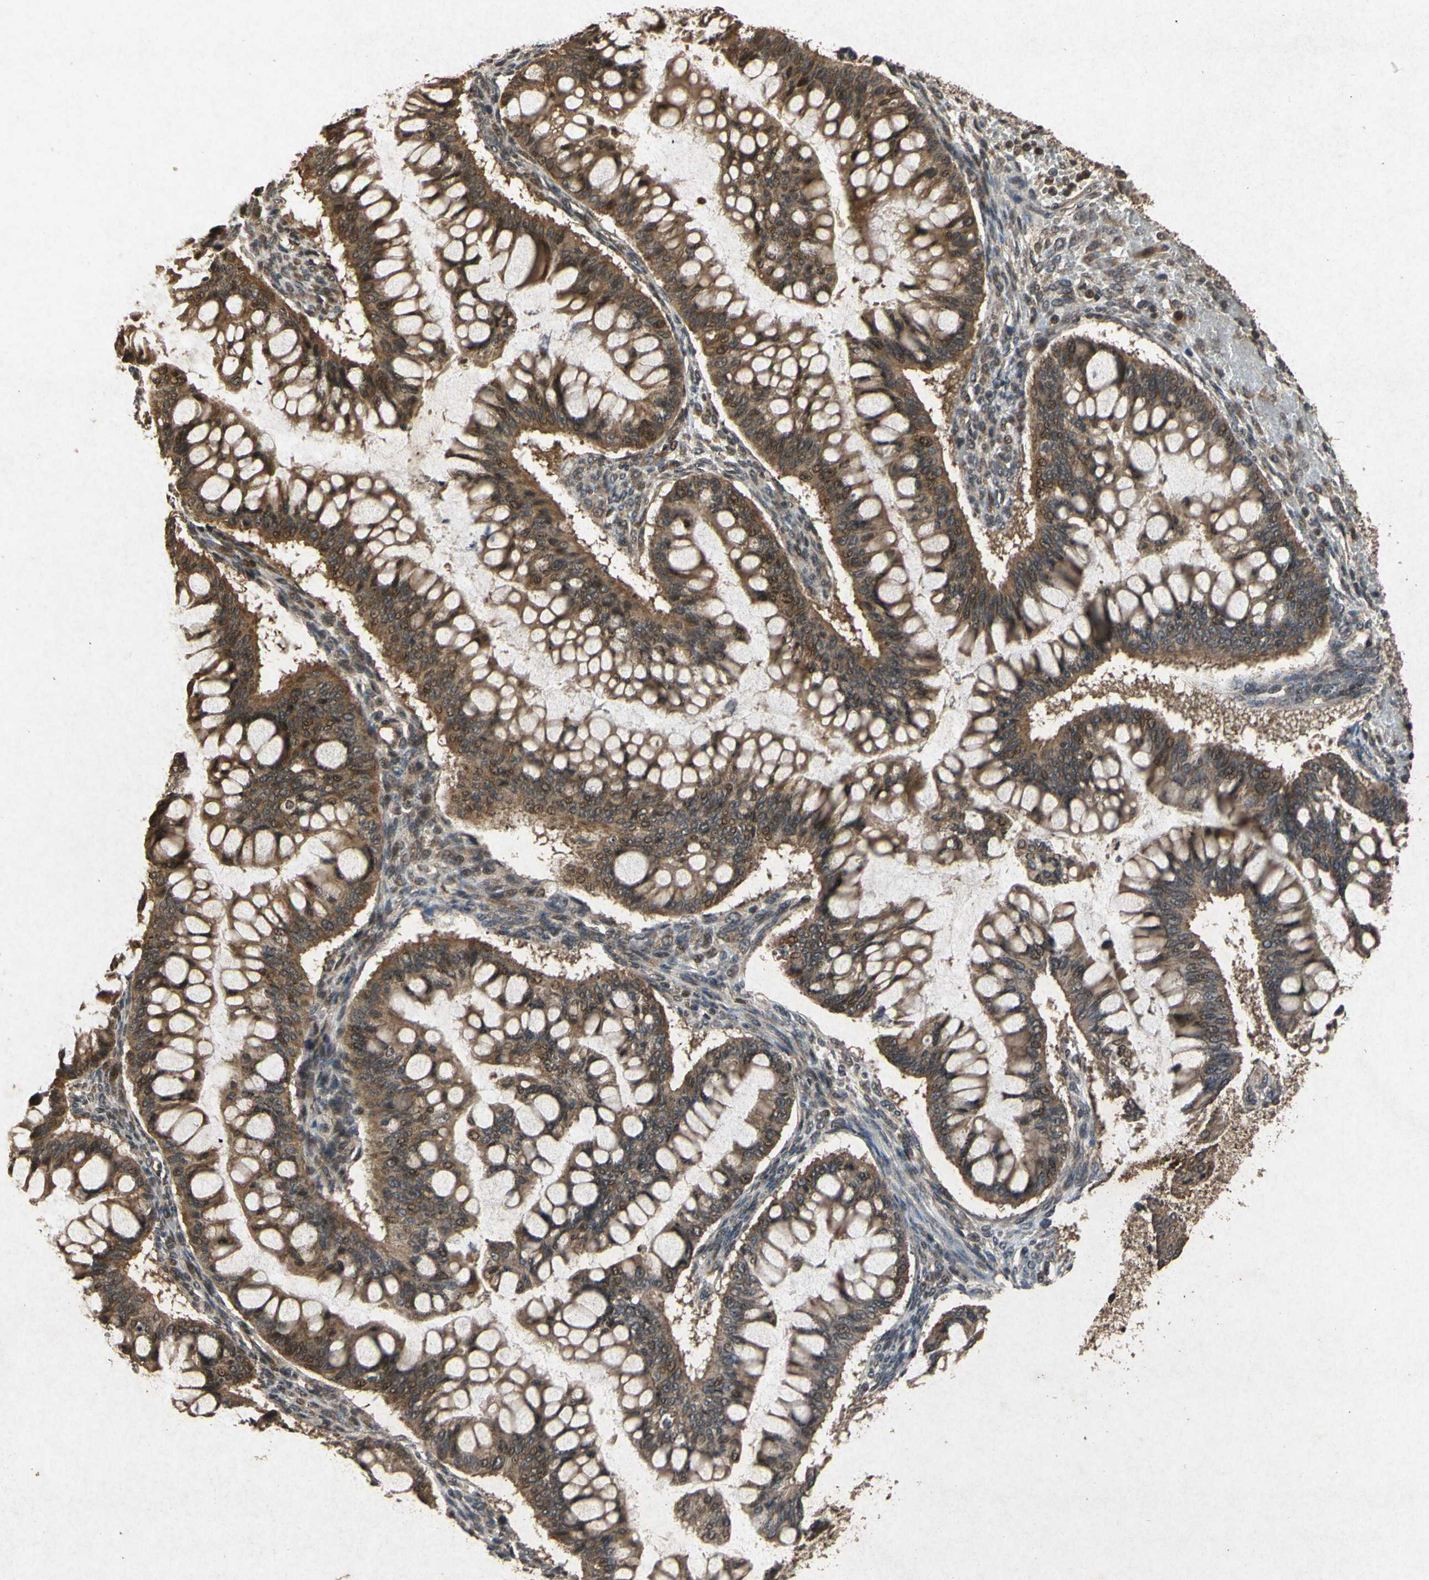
{"staining": {"intensity": "moderate", "quantity": ">75%", "location": "cytoplasmic/membranous,nuclear"}, "tissue": "ovarian cancer", "cell_type": "Tumor cells", "image_type": "cancer", "snomed": [{"axis": "morphology", "description": "Cystadenocarcinoma, mucinous, NOS"}, {"axis": "topography", "description": "Ovary"}], "caption": "Ovarian cancer tissue demonstrates moderate cytoplasmic/membranous and nuclear positivity in about >75% of tumor cells, visualized by immunohistochemistry. (Stains: DAB in brown, nuclei in blue, Microscopy: brightfield microscopy at high magnification).", "gene": "ATP6V1H", "patient": {"sex": "female", "age": 73}}